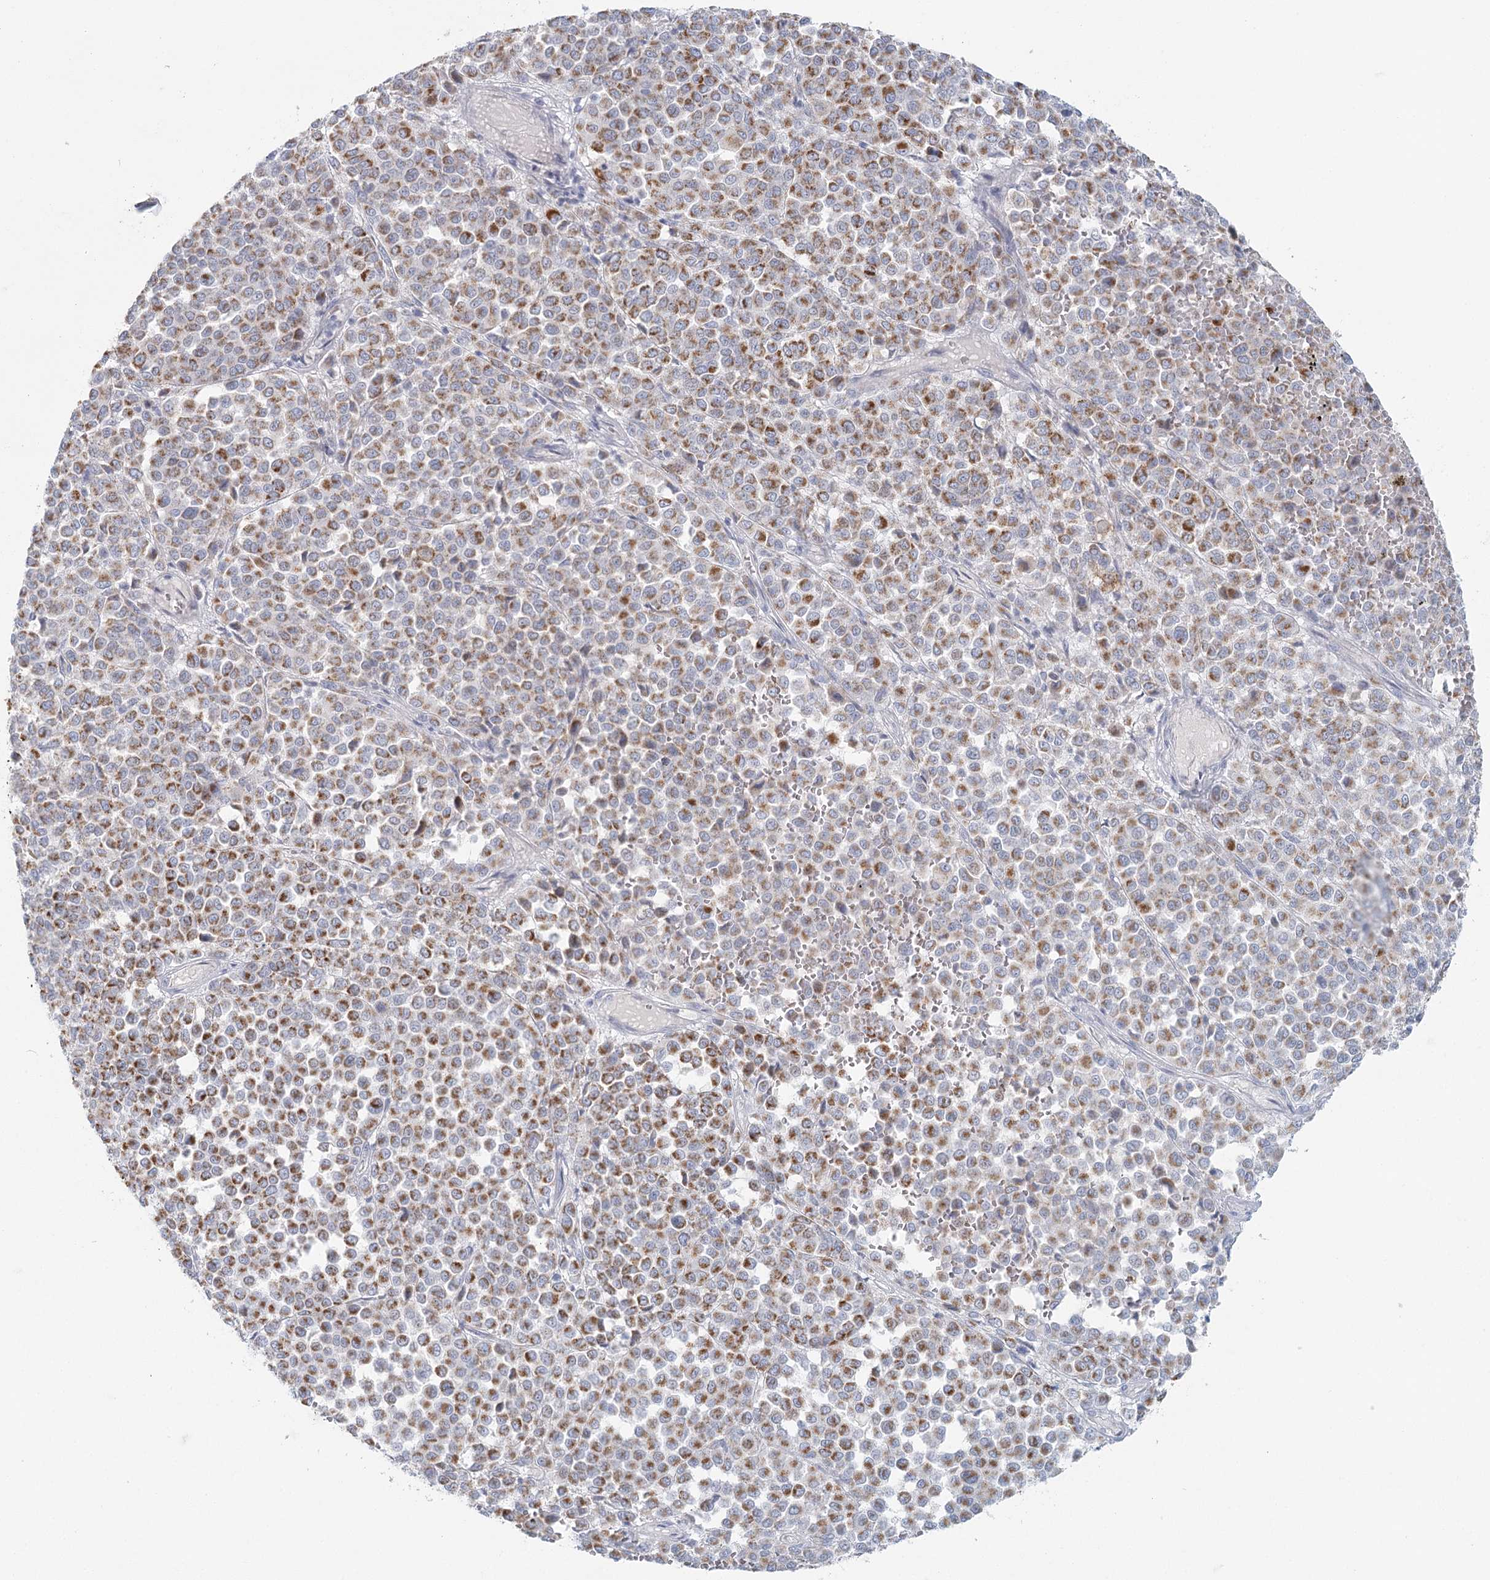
{"staining": {"intensity": "moderate", "quantity": ">75%", "location": "cytoplasmic/membranous"}, "tissue": "melanoma", "cell_type": "Tumor cells", "image_type": "cancer", "snomed": [{"axis": "morphology", "description": "Malignant melanoma, Metastatic site"}, {"axis": "topography", "description": "Pancreas"}], "caption": "Moderate cytoplasmic/membranous expression is appreciated in about >75% of tumor cells in malignant melanoma (metastatic site).", "gene": "BPHL", "patient": {"sex": "female", "age": 30}}